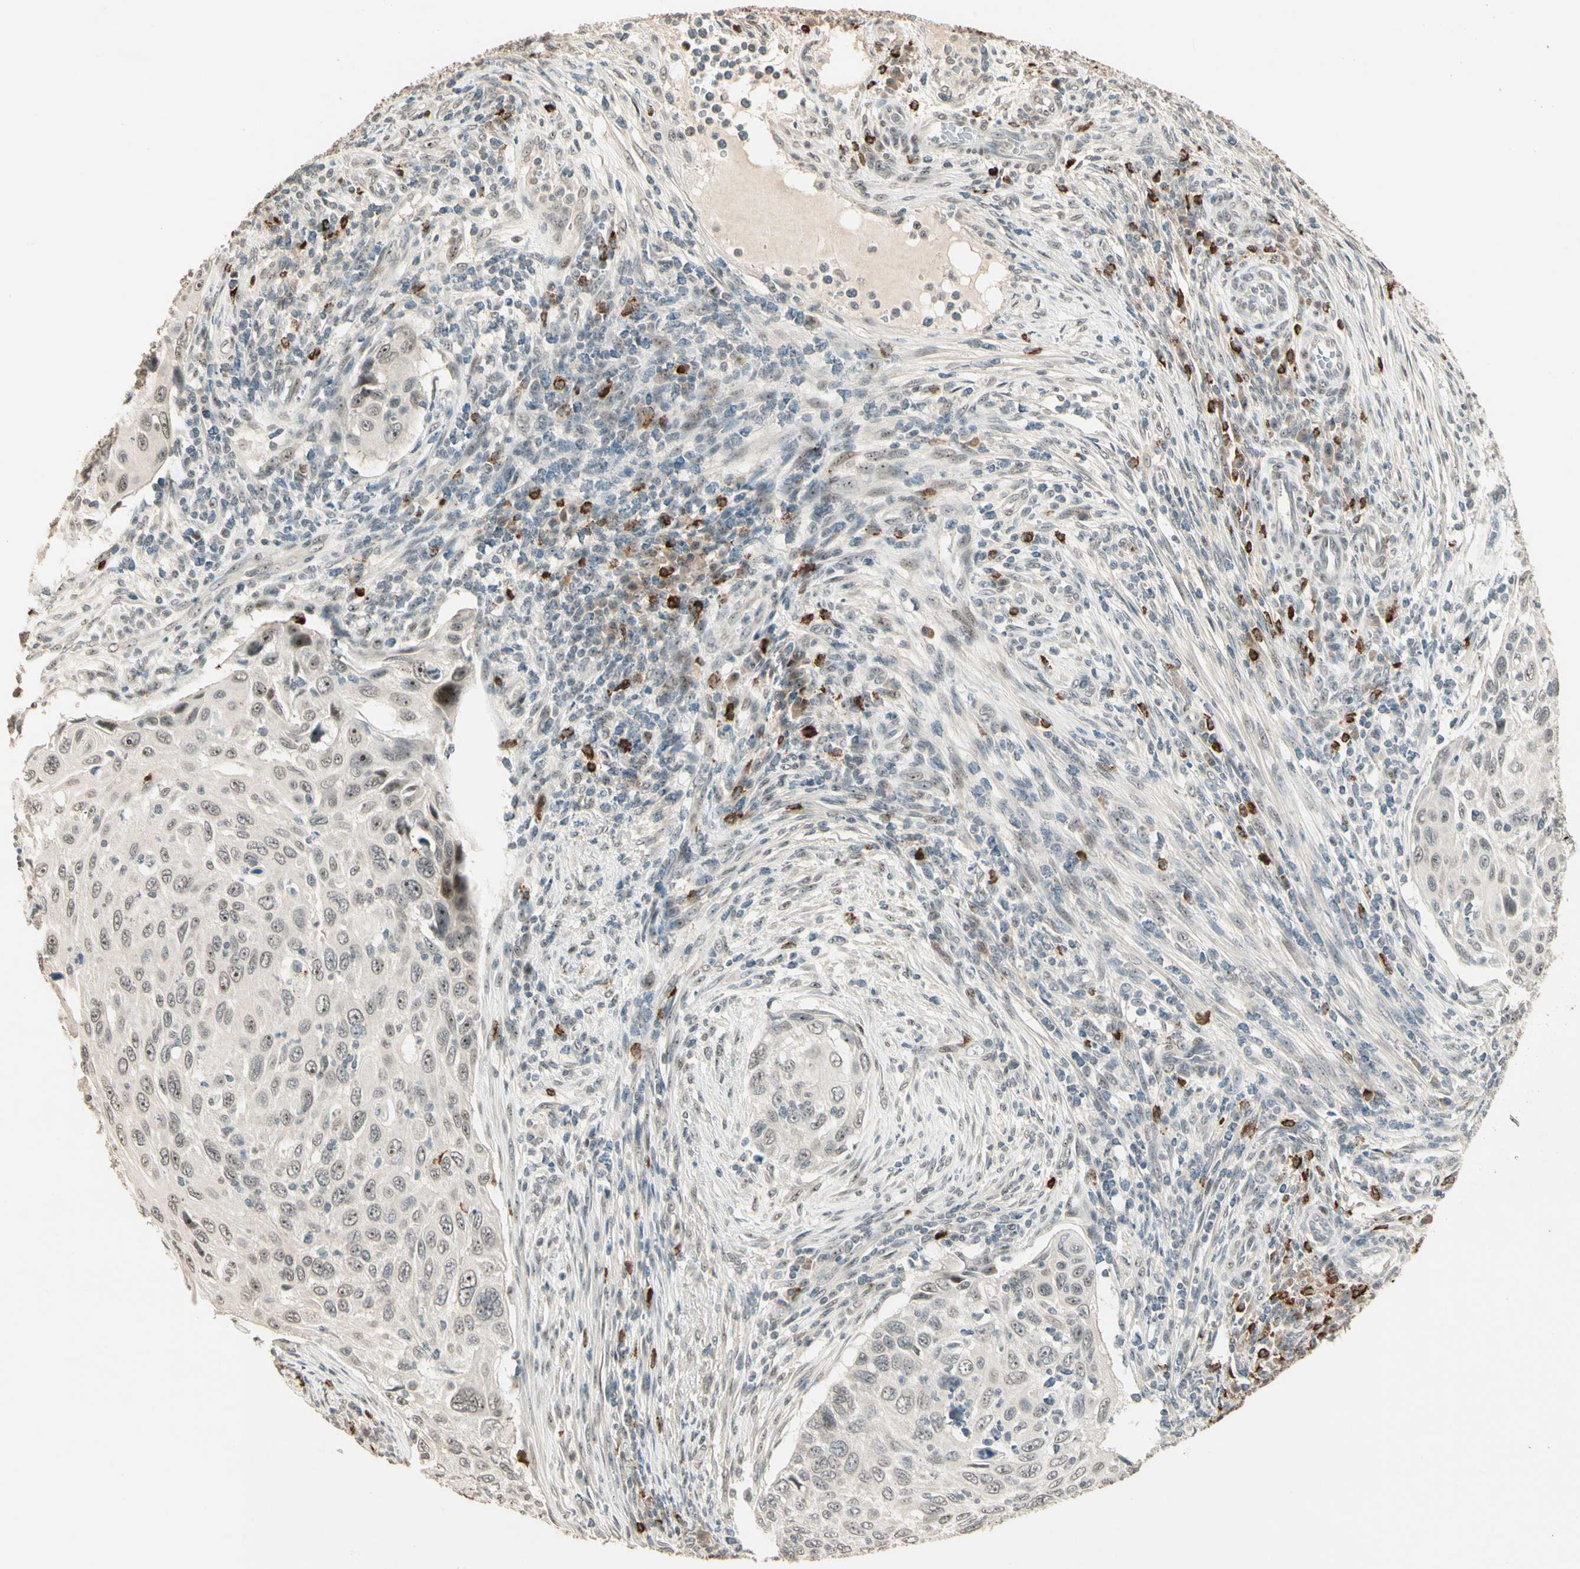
{"staining": {"intensity": "moderate", "quantity": "<25%", "location": "nuclear"}, "tissue": "cervical cancer", "cell_type": "Tumor cells", "image_type": "cancer", "snomed": [{"axis": "morphology", "description": "Squamous cell carcinoma, NOS"}, {"axis": "topography", "description": "Cervix"}], "caption": "Protein analysis of cervical squamous cell carcinoma tissue shows moderate nuclear staining in about <25% of tumor cells.", "gene": "ETV4", "patient": {"sex": "female", "age": 70}}